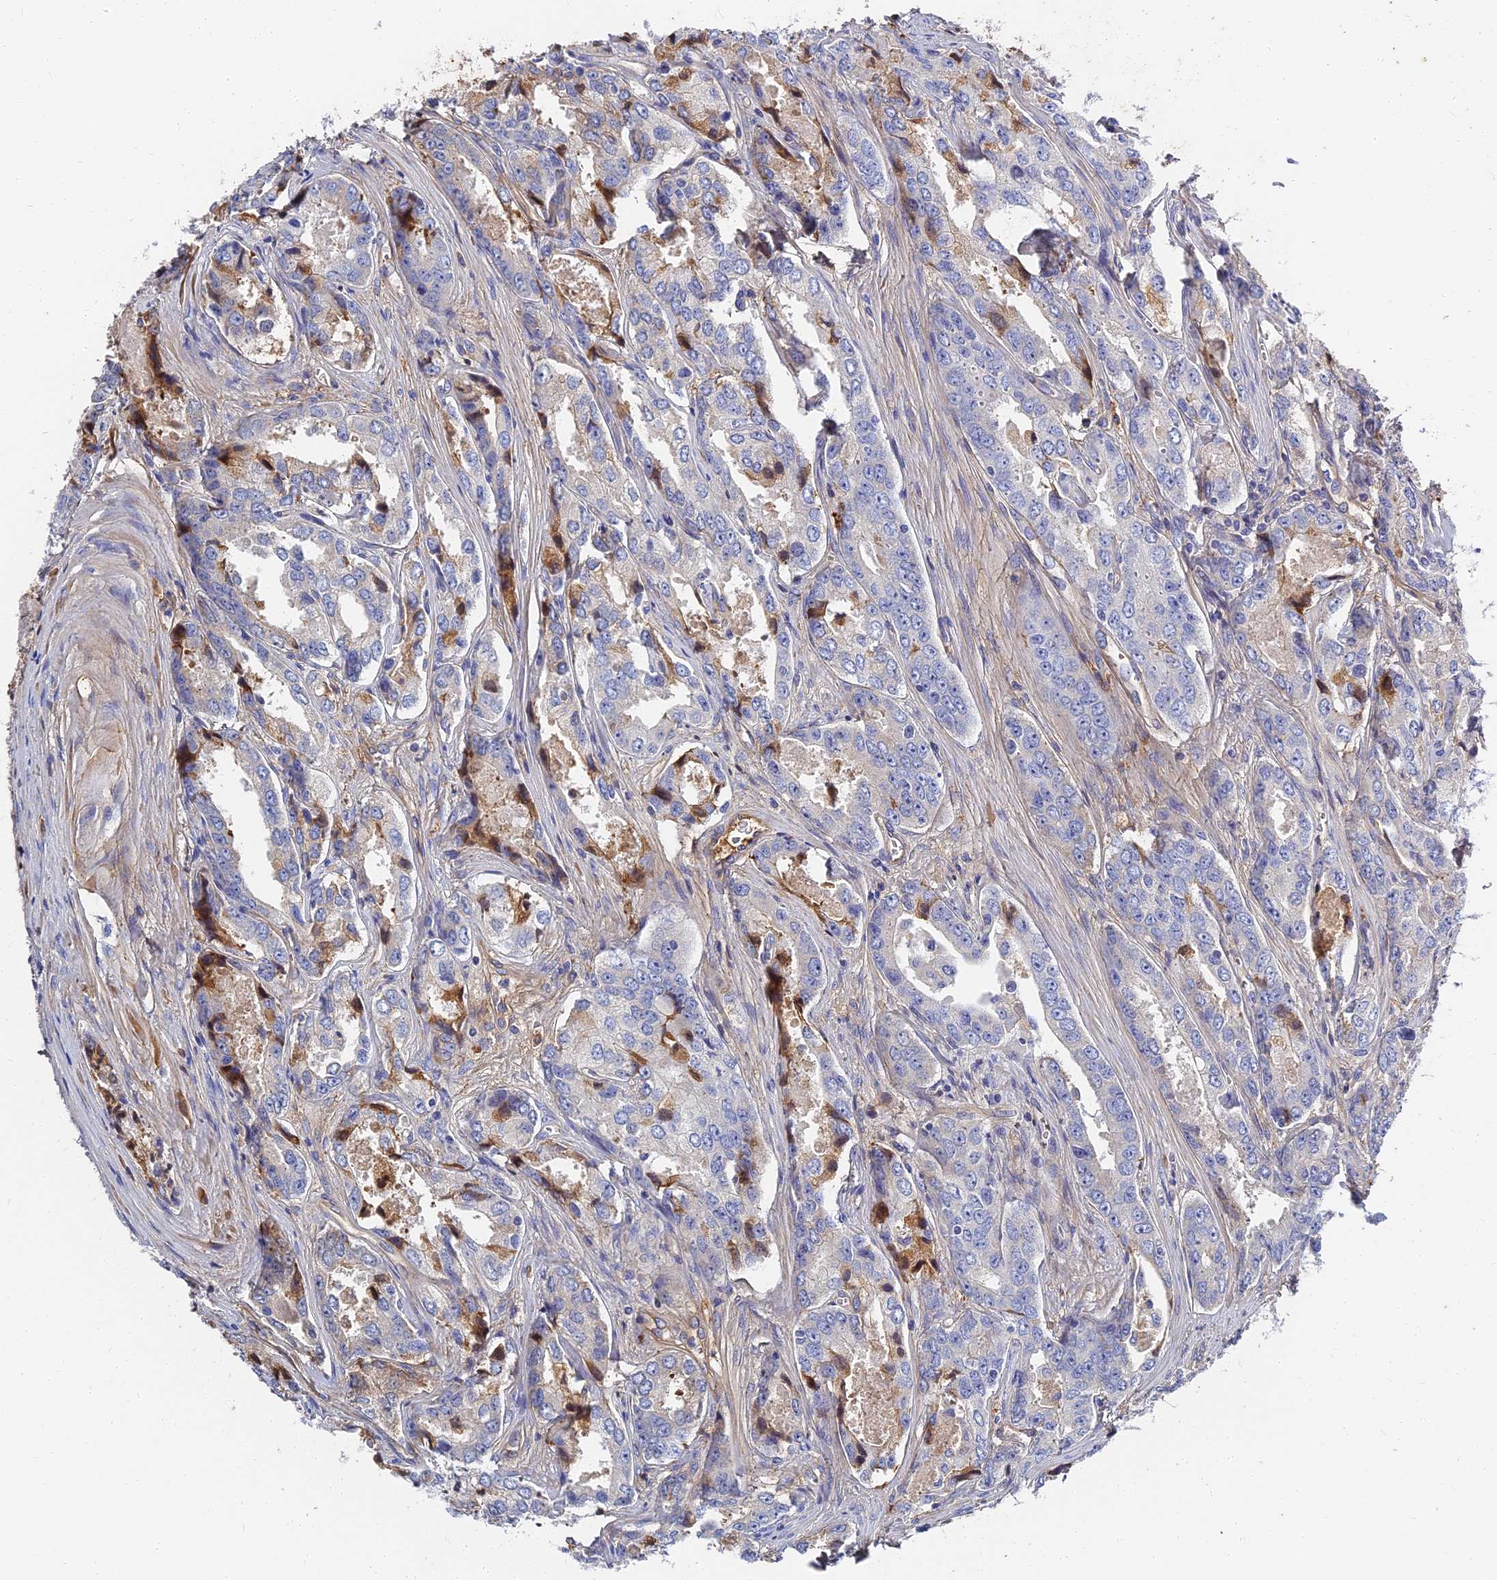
{"staining": {"intensity": "moderate", "quantity": "<25%", "location": "cytoplasmic/membranous"}, "tissue": "prostate cancer", "cell_type": "Tumor cells", "image_type": "cancer", "snomed": [{"axis": "morphology", "description": "Adenocarcinoma, Low grade"}, {"axis": "topography", "description": "Prostate"}], "caption": "Human prostate cancer stained with a brown dye reveals moderate cytoplasmic/membranous positive staining in about <25% of tumor cells.", "gene": "ITIH1", "patient": {"sex": "male", "age": 68}}